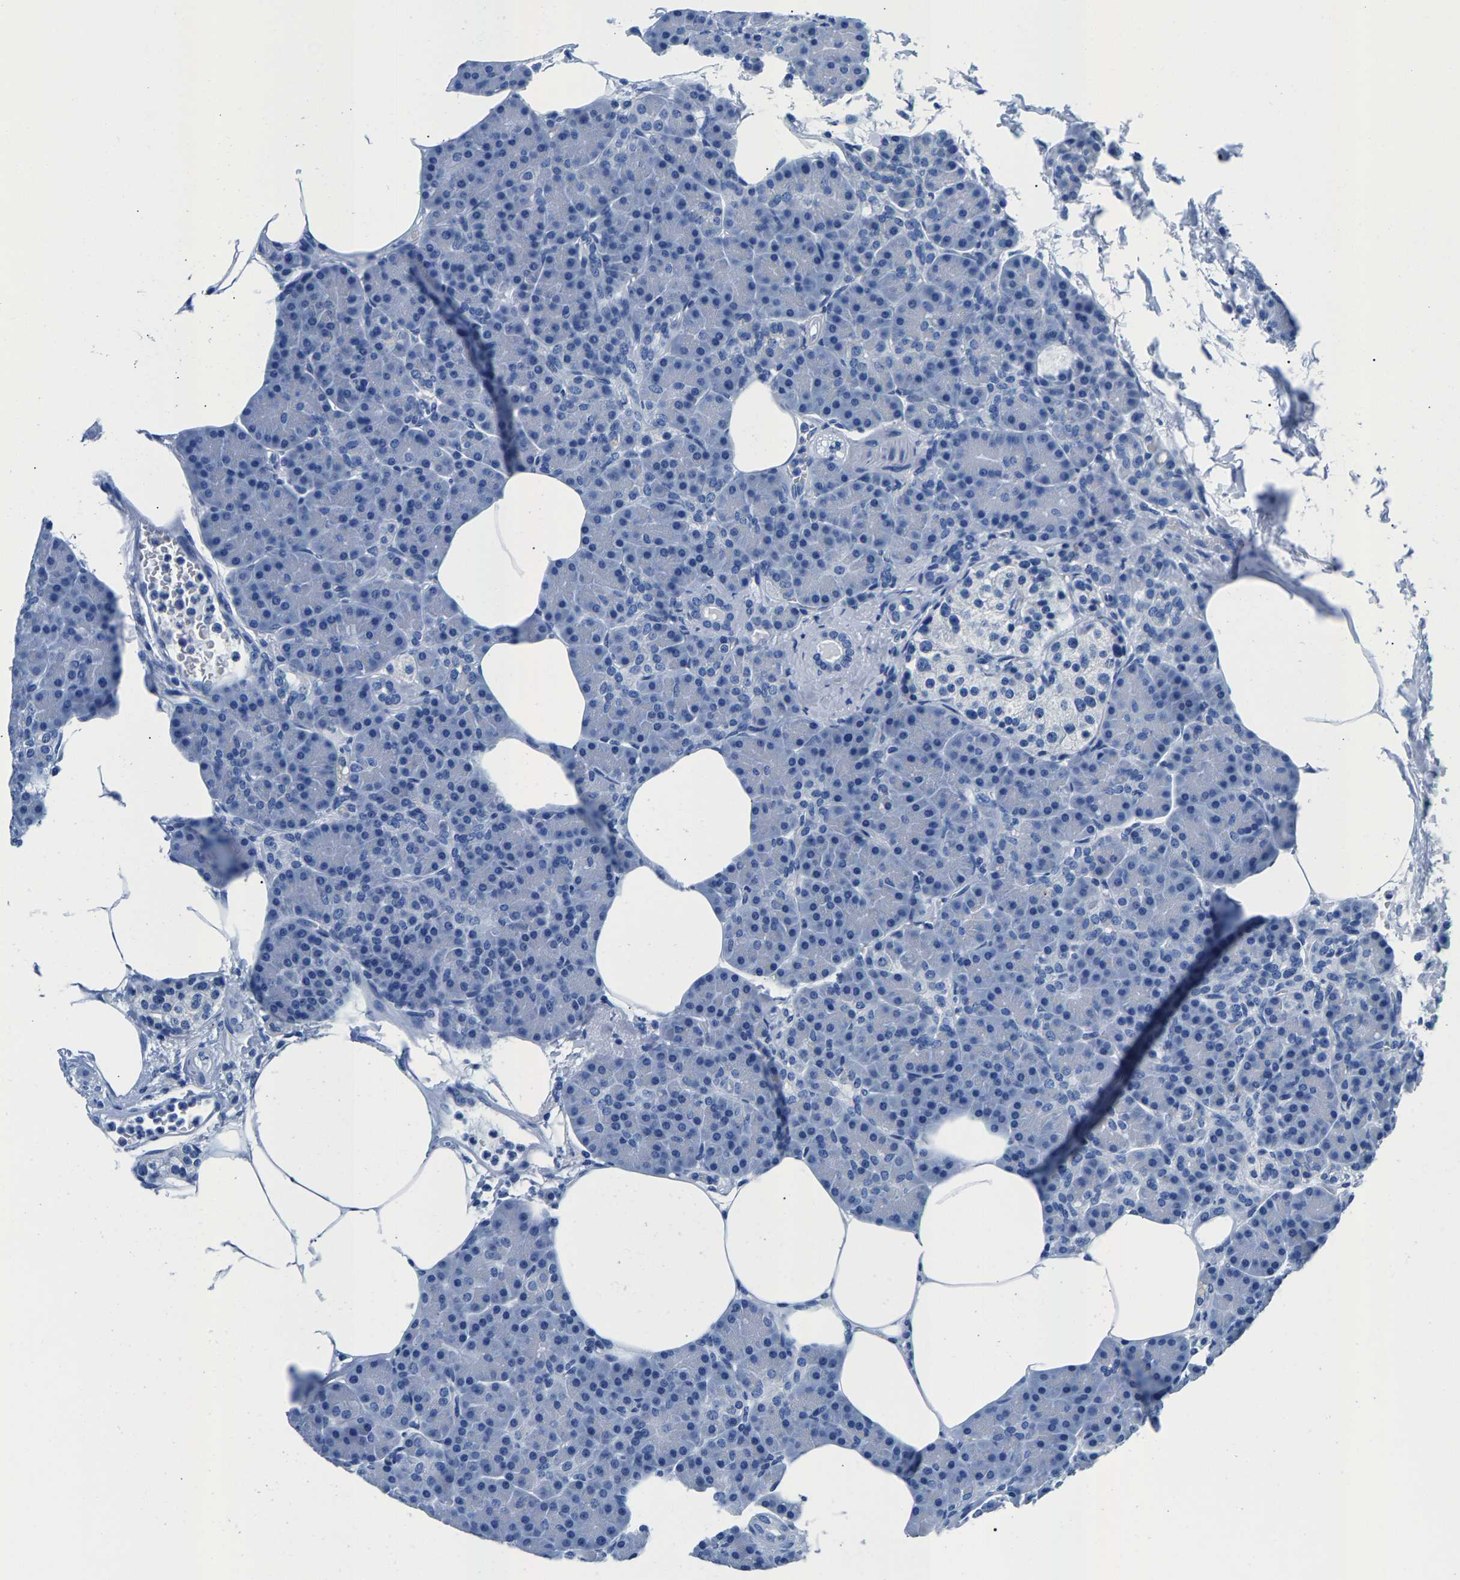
{"staining": {"intensity": "negative", "quantity": "none", "location": "none"}, "tissue": "pancreas", "cell_type": "Exocrine glandular cells", "image_type": "normal", "snomed": [{"axis": "morphology", "description": "Normal tissue, NOS"}, {"axis": "topography", "description": "Pancreas"}], "caption": "Pancreas stained for a protein using immunohistochemistry (IHC) exhibits no expression exocrine glandular cells.", "gene": "CPS1", "patient": {"sex": "female", "age": 70}}